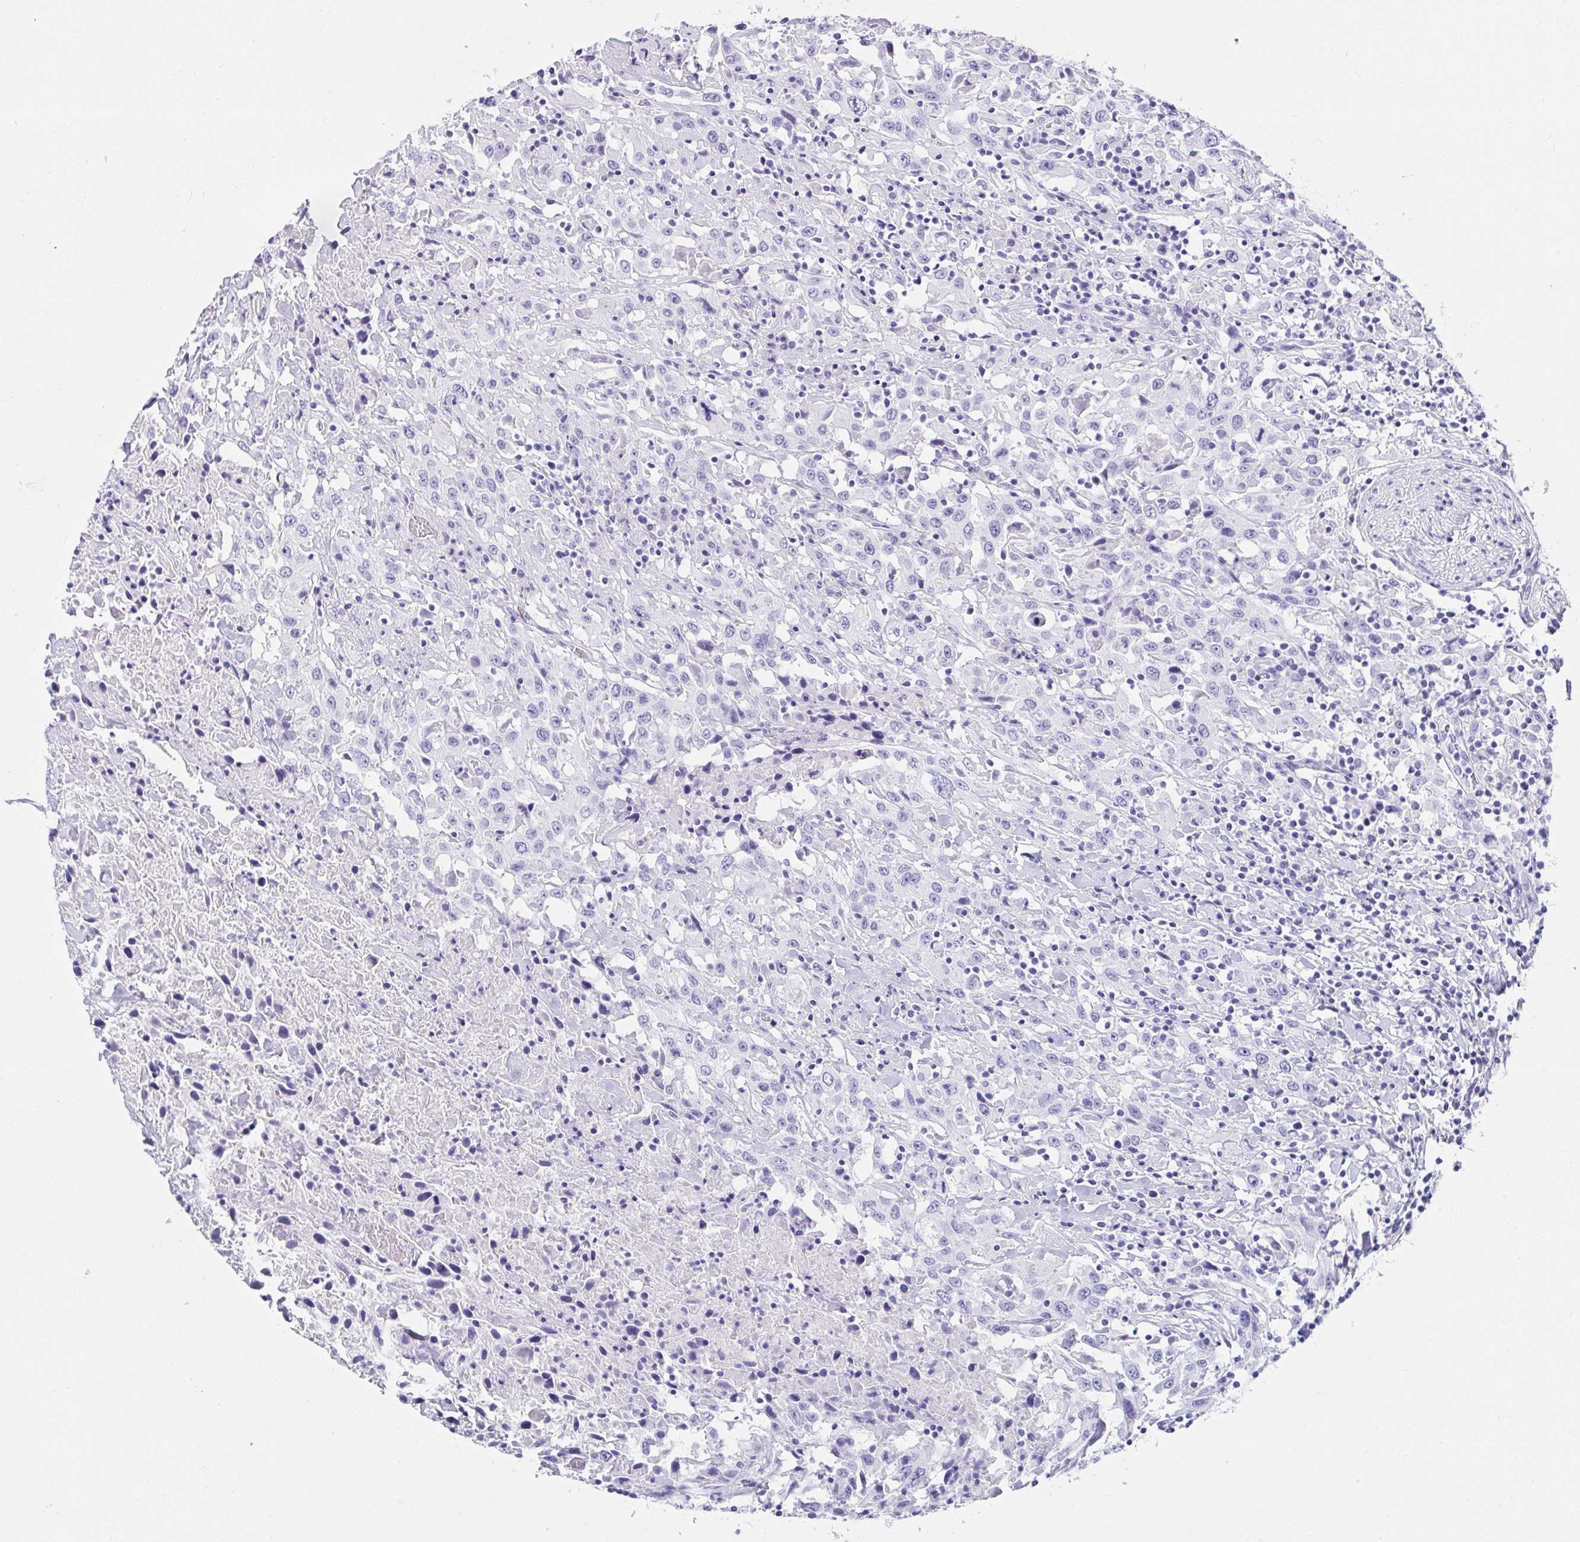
{"staining": {"intensity": "negative", "quantity": "none", "location": "none"}, "tissue": "urothelial cancer", "cell_type": "Tumor cells", "image_type": "cancer", "snomed": [{"axis": "morphology", "description": "Urothelial carcinoma, High grade"}, {"axis": "topography", "description": "Urinary bladder"}], "caption": "Immunohistochemical staining of urothelial carcinoma (high-grade) displays no significant expression in tumor cells.", "gene": "DPEP3", "patient": {"sex": "male", "age": 61}}